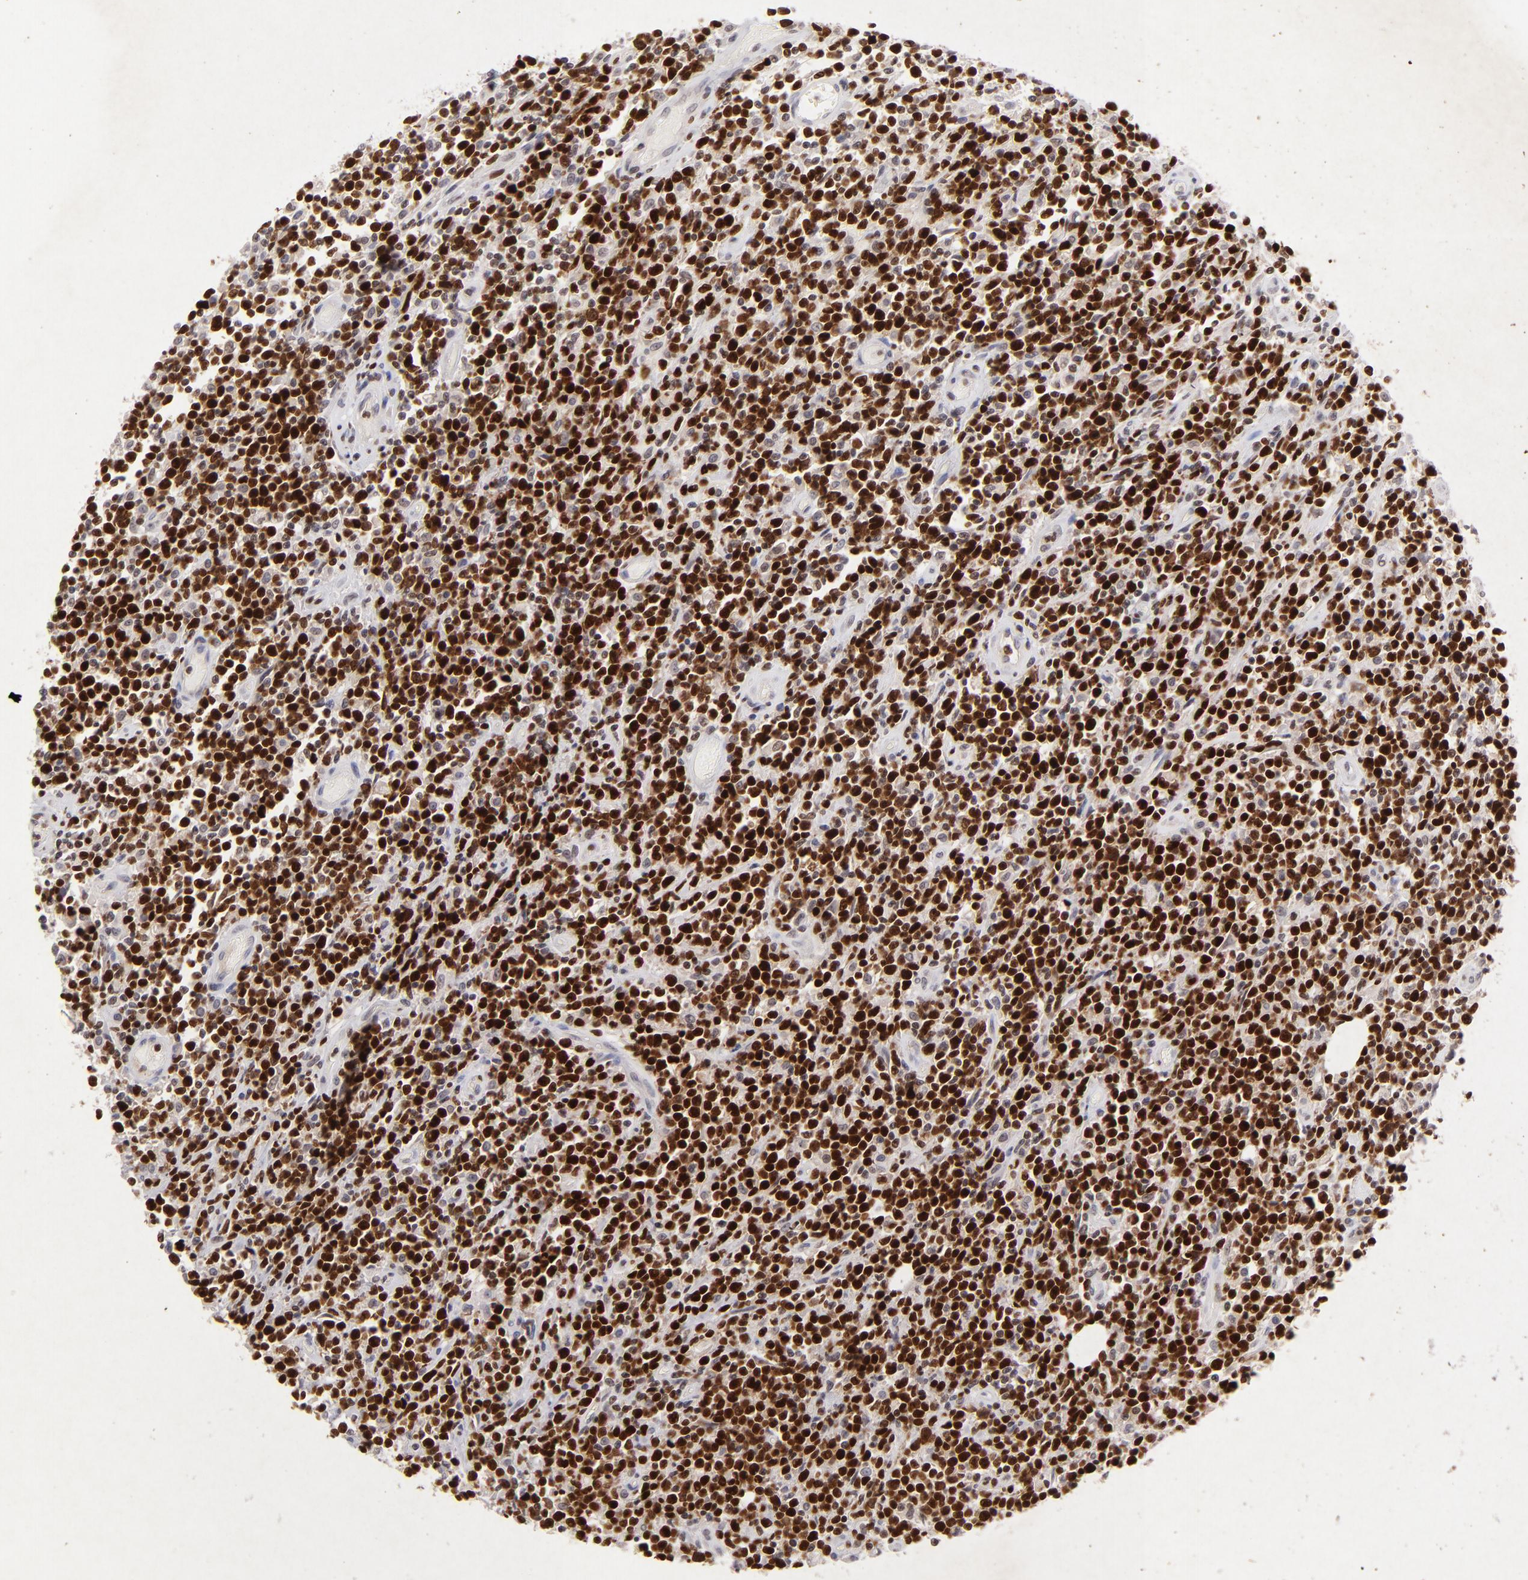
{"staining": {"intensity": "strong", "quantity": ">75%", "location": "nuclear"}, "tissue": "lymphoma", "cell_type": "Tumor cells", "image_type": "cancer", "snomed": [{"axis": "morphology", "description": "Malignant lymphoma, non-Hodgkin's type, High grade"}, {"axis": "topography", "description": "Colon"}], "caption": "Immunohistochemistry (IHC) photomicrograph of neoplastic tissue: human malignant lymphoma, non-Hodgkin's type (high-grade) stained using immunohistochemistry exhibits high levels of strong protein expression localized specifically in the nuclear of tumor cells, appearing as a nuclear brown color.", "gene": "FEN1", "patient": {"sex": "male", "age": 82}}